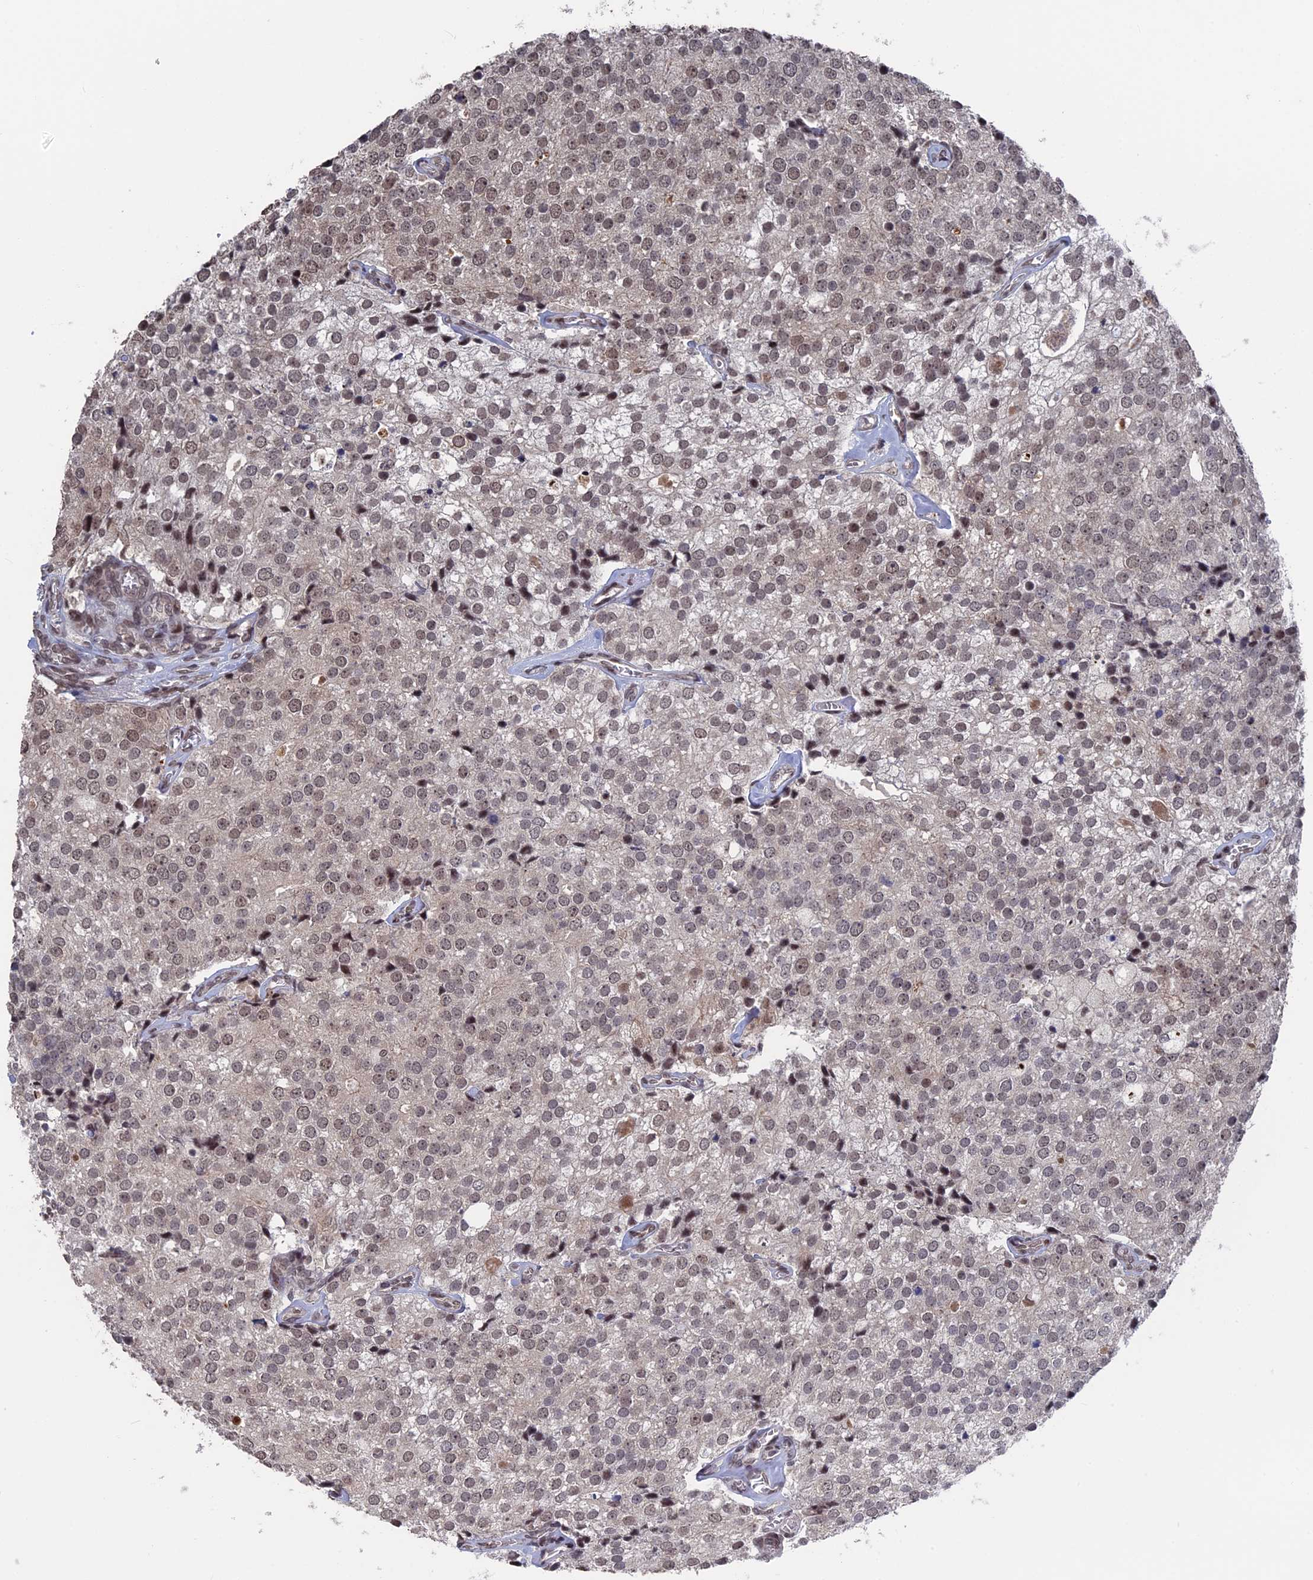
{"staining": {"intensity": "moderate", "quantity": "25%-75%", "location": "nuclear"}, "tissue": "prostate cancer", "cell_type": "Tumor cells", "image_type": "cancer", "snomed": [{"axis": "morphology", "description": "Adenocarcinoma, High grade"}, {"axis": "topography", "description": "Prostate"}], "caption": "The immunohistochemical stain labels moderate nuclear positivity in tumor cells of adenocarcinoma (high-grade) (prostate) tissue. (DAB (3,3'-diaminobenzidine) IHC, brown staining for protein, blue staining for nuclei).", "gene": "NR2C2AP", "patient": {"sex": "male", "age": 49}}